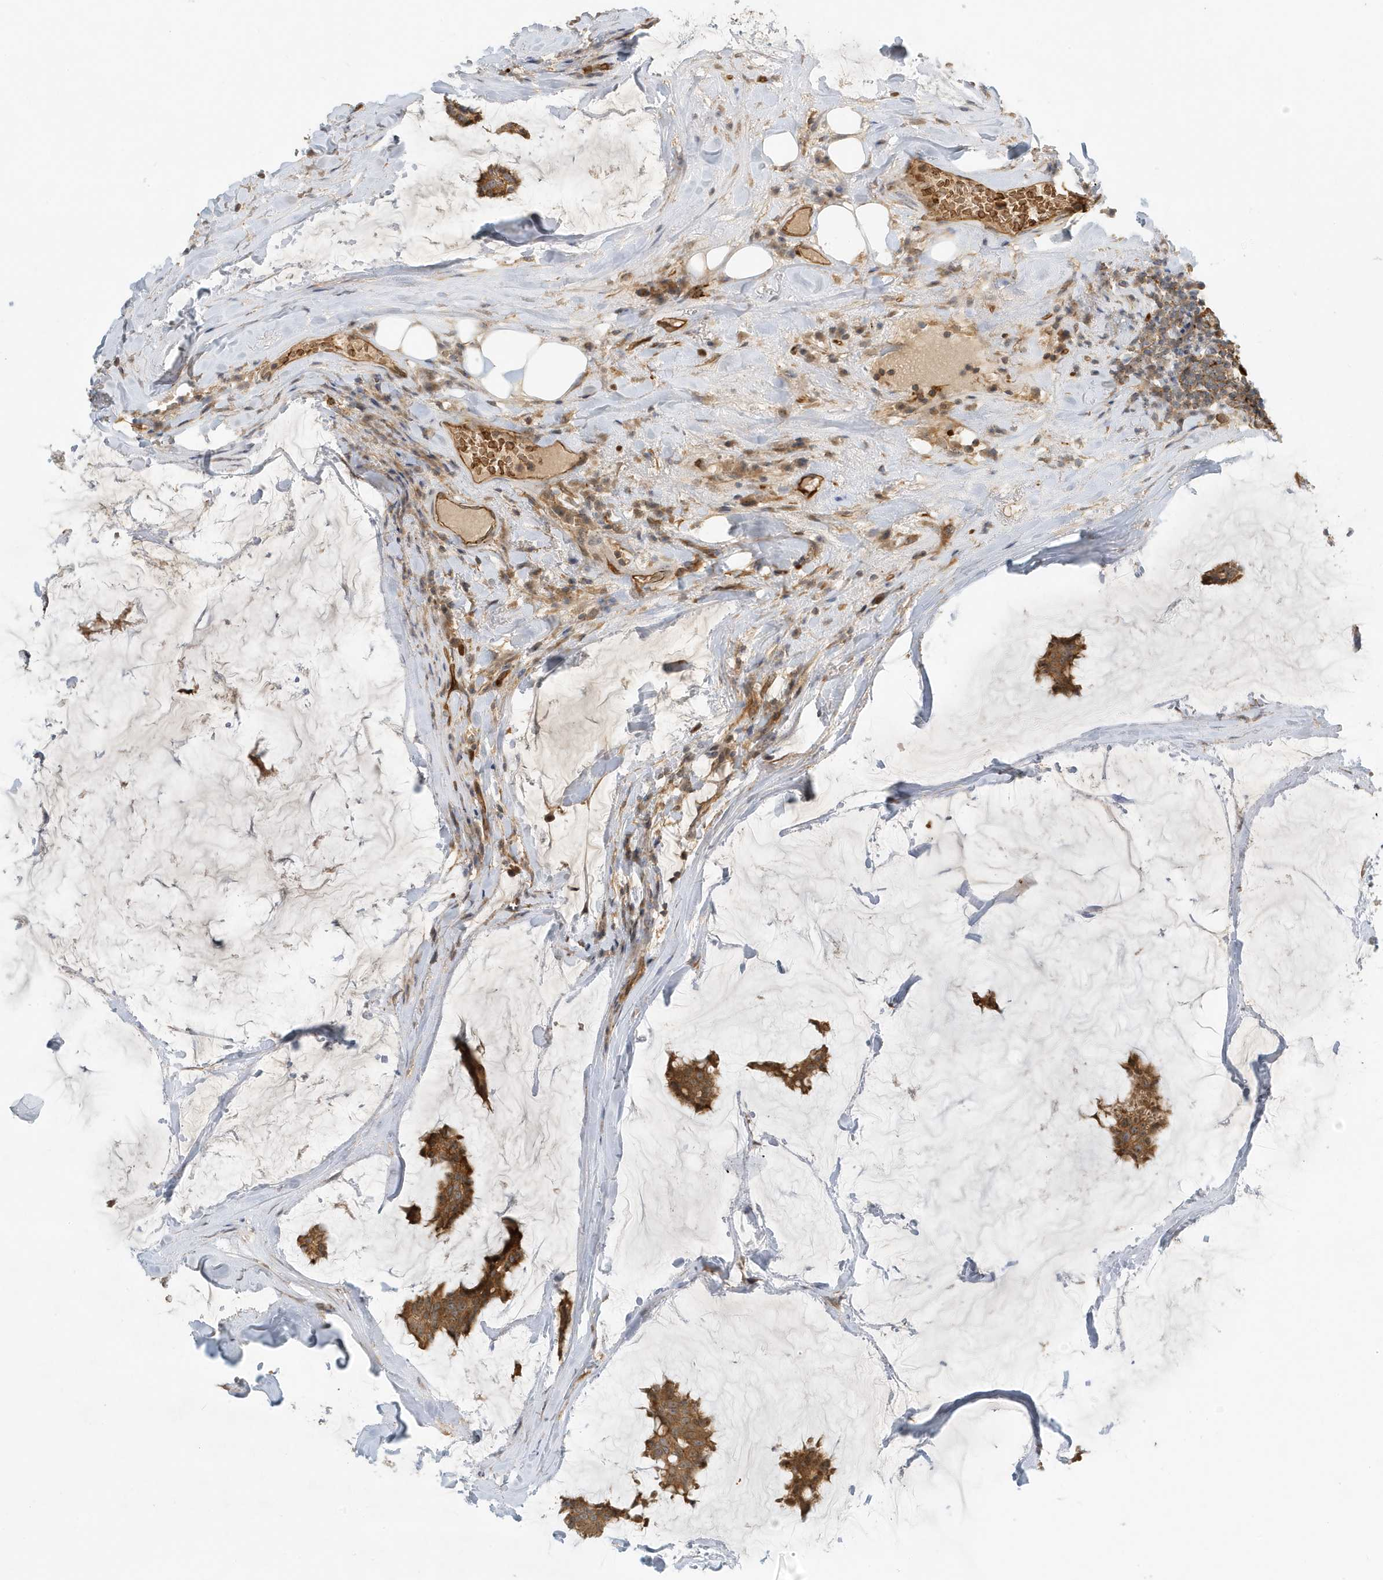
{"staining": {"intensity": "moderate", "quantity": ">75%", "location": "cytoplasmic/membranous"}, "tissue": "breast cancer", "cell_type": "Tumor cells", "image_type": "cancer", "snomed": [{"axis": "morphology", "description": "Duct carcinoma"}, {"axis": "topography", "description": "Breast"}], "caption": "Immunohistochemical staining of human breast cancer displays medium levels of moderate cytoplasmic/membranous protein staining in about >75% of tumor cells.", "gene": "FYCO1", "patient": {"sex": "female", "age": 93}}